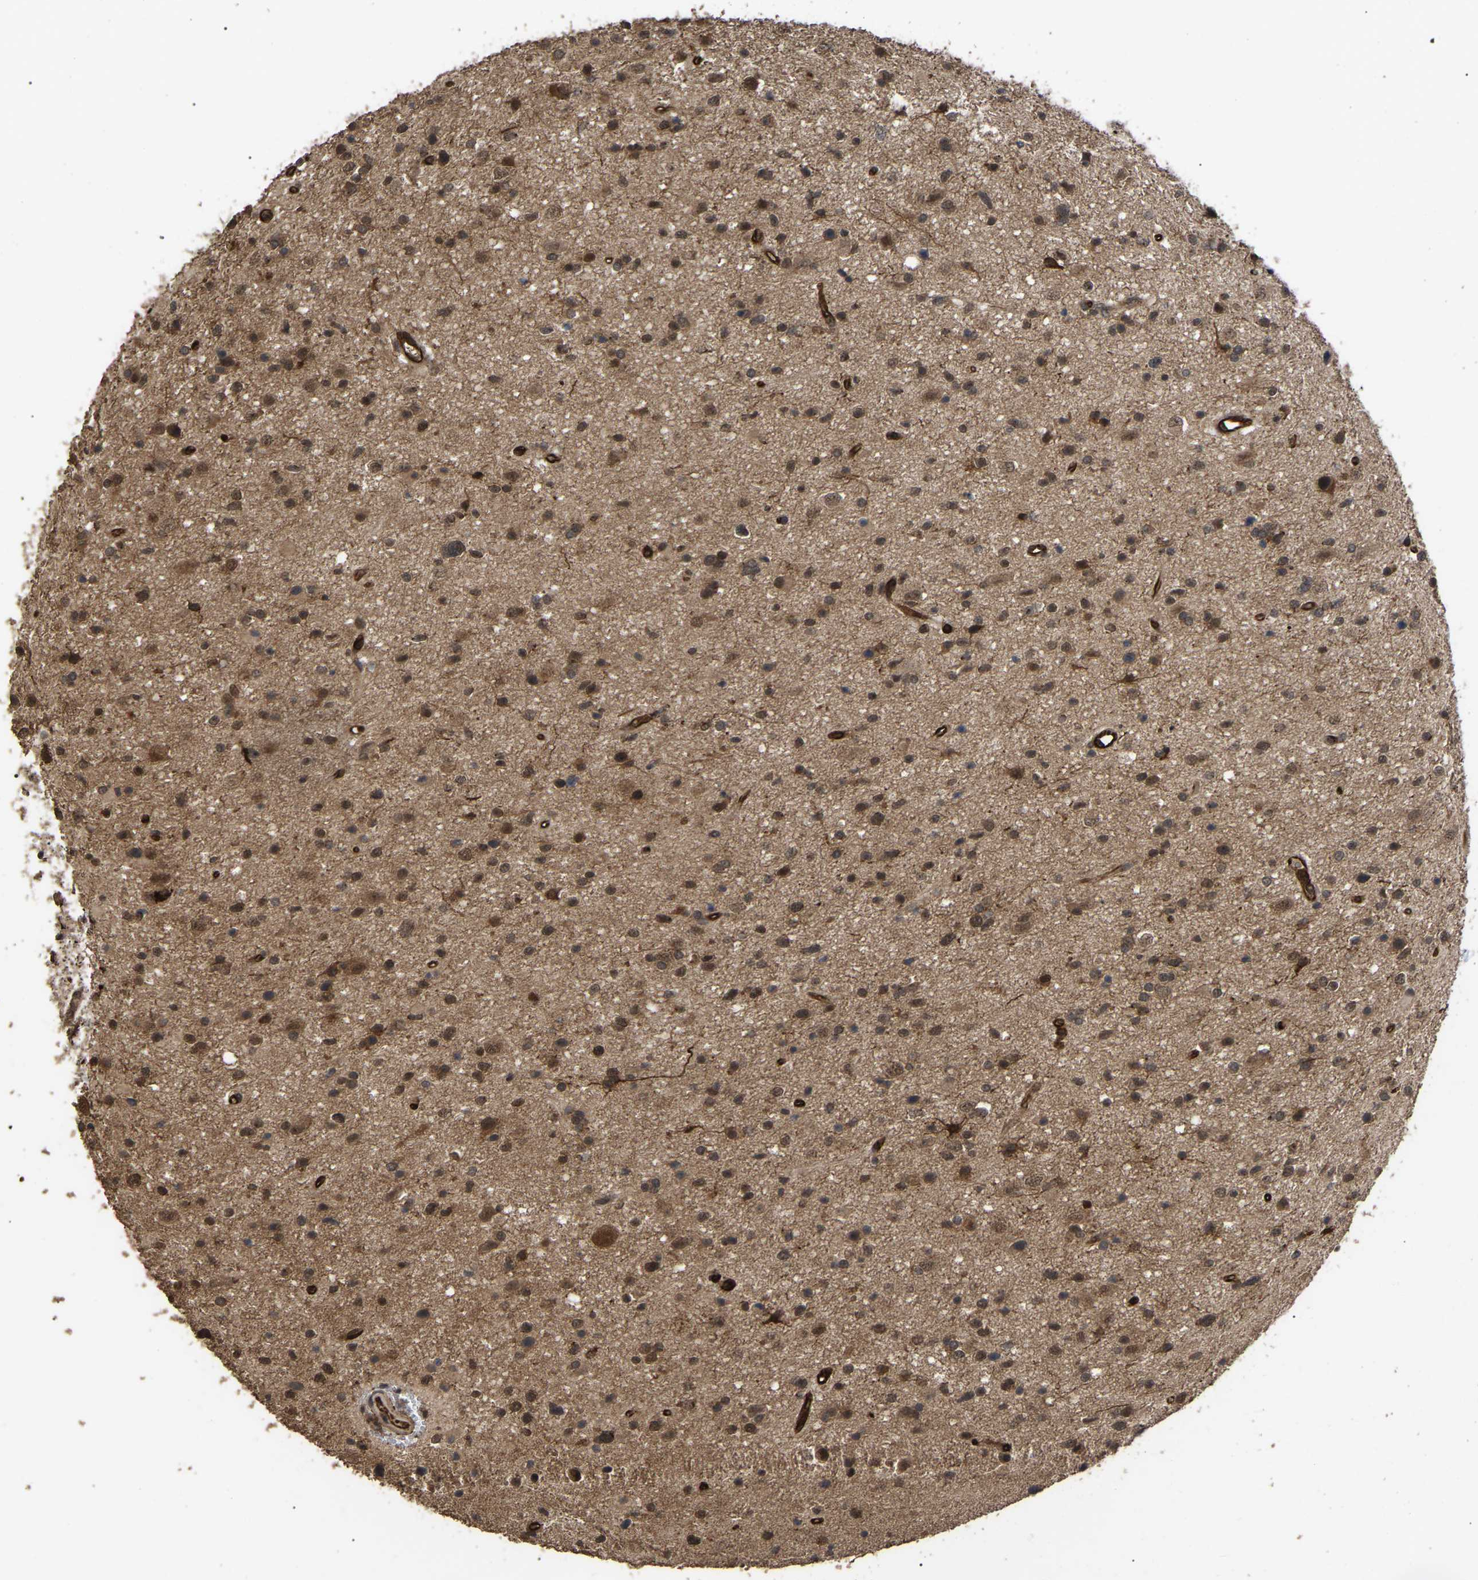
{"staining": {"intensity": "moderate", "quantity": ">75%", "location": "cytoplasmic/membranous,nuclear"}, "tissue": "glioma", "cell_type": "Tumor cells", "image_type": "cancer", "snomed": [{"axis": "morphology", "description": "Glioma, malignant, High grade"}, {"axis": "topography", "description": "Brain"}], "caption": "Immunohistochemical staining of human malignant glioma (high-grade) demonstrates moderate cytoplasmic/membranous and nuclear protein expression in about >75% of tumor cells. The staining was performed using DAB, with brown indicating positive protein expression. Nuclei are stained blue with hematoxylin.", "gene": "FAM161B", "patient": {"sex": "male", "age": 33}}